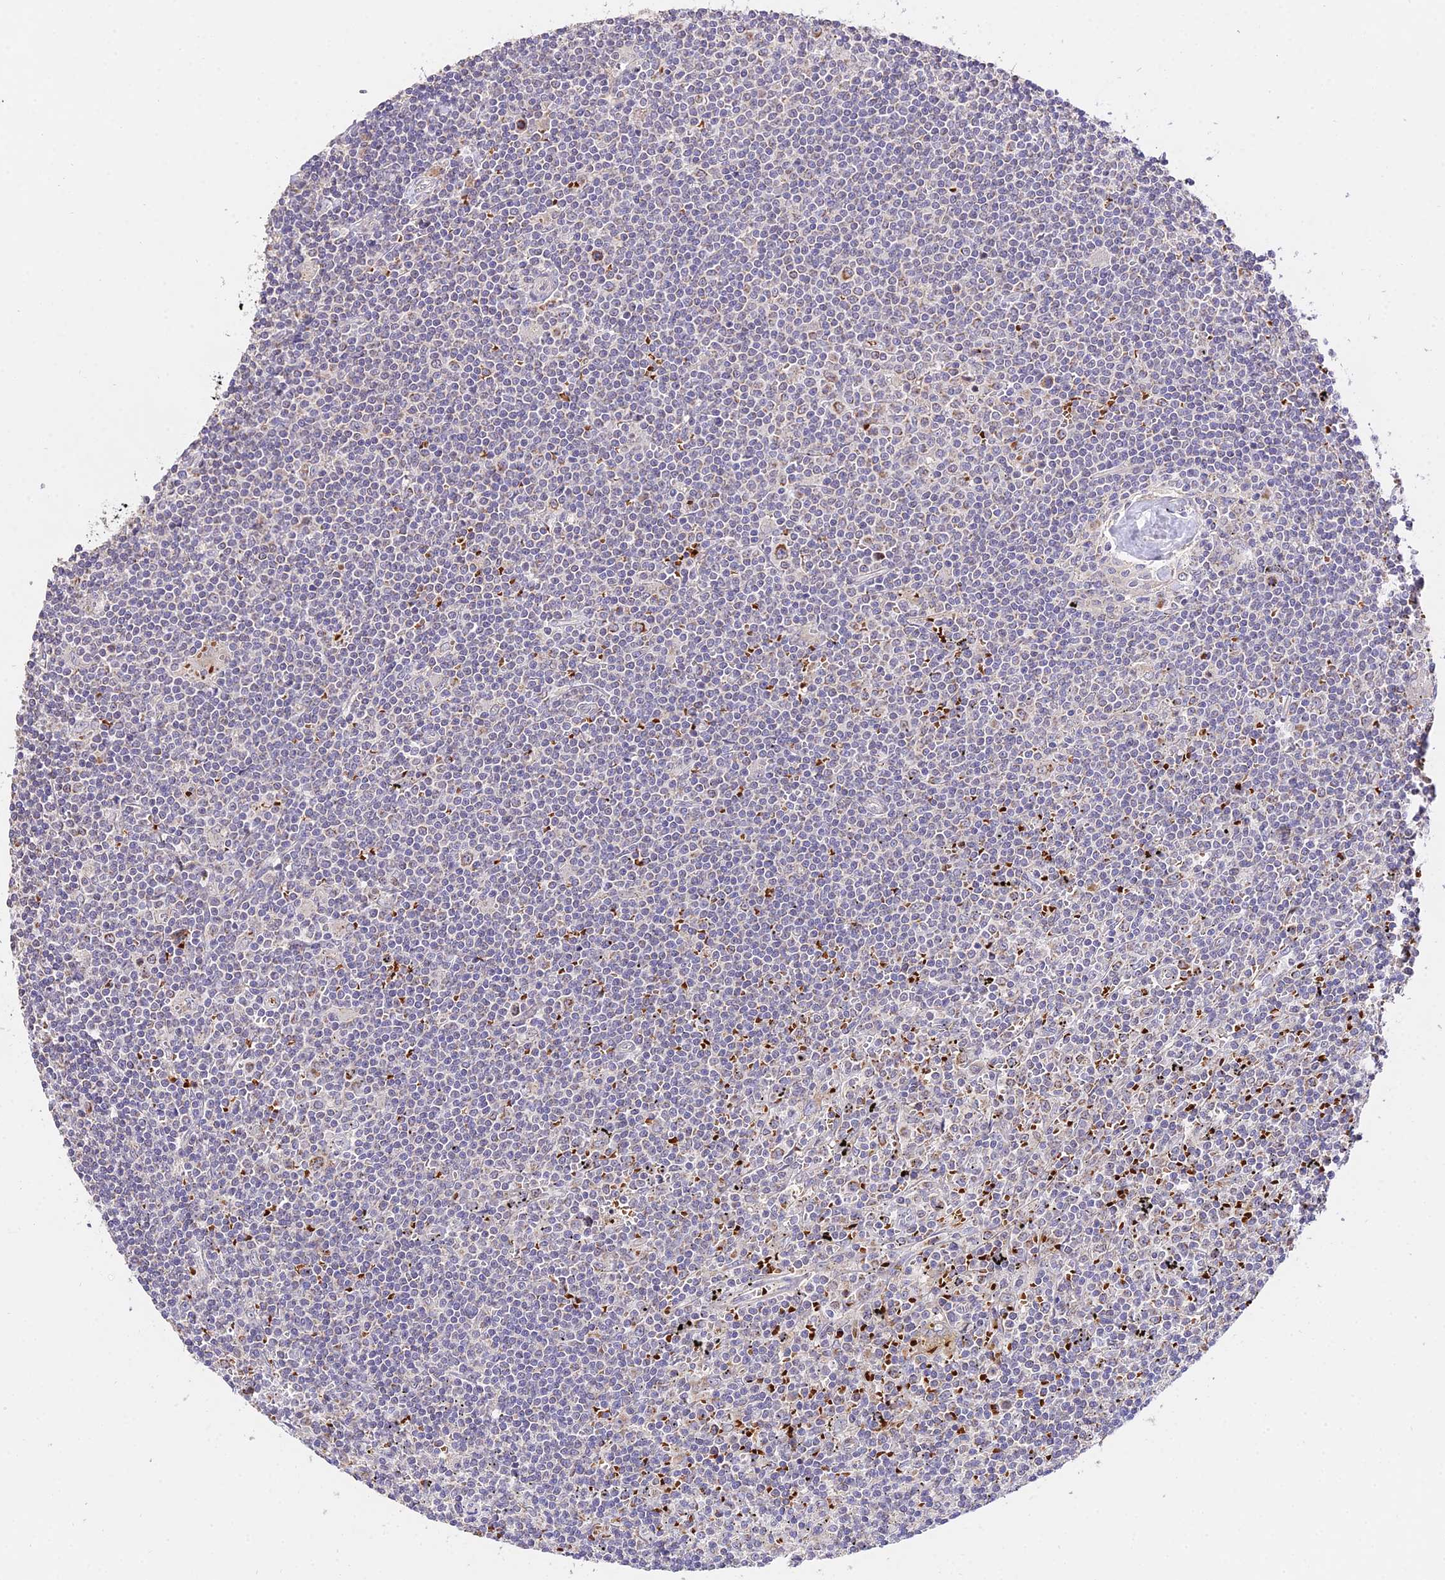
{"staining": {"intensity": "negative", "quantity": "none", "location": "none"}, "tissue": "lymphoma", "cell_type": "Tumor cells", "image_type": "cancer", "snomed": [{"axis": "morphology", "description": "Malignant lymphoma, non-Hodgkin's type, Low grade"}, {"axis": "topography", "description": "Spleen"}], "caption": "The image reveals no staining of tumor cells in malignant lymphoma, non-Hodgkin's type (low-grade).", "gene": "WDR5B", "patient": {"sex": "male", "age": 76}}